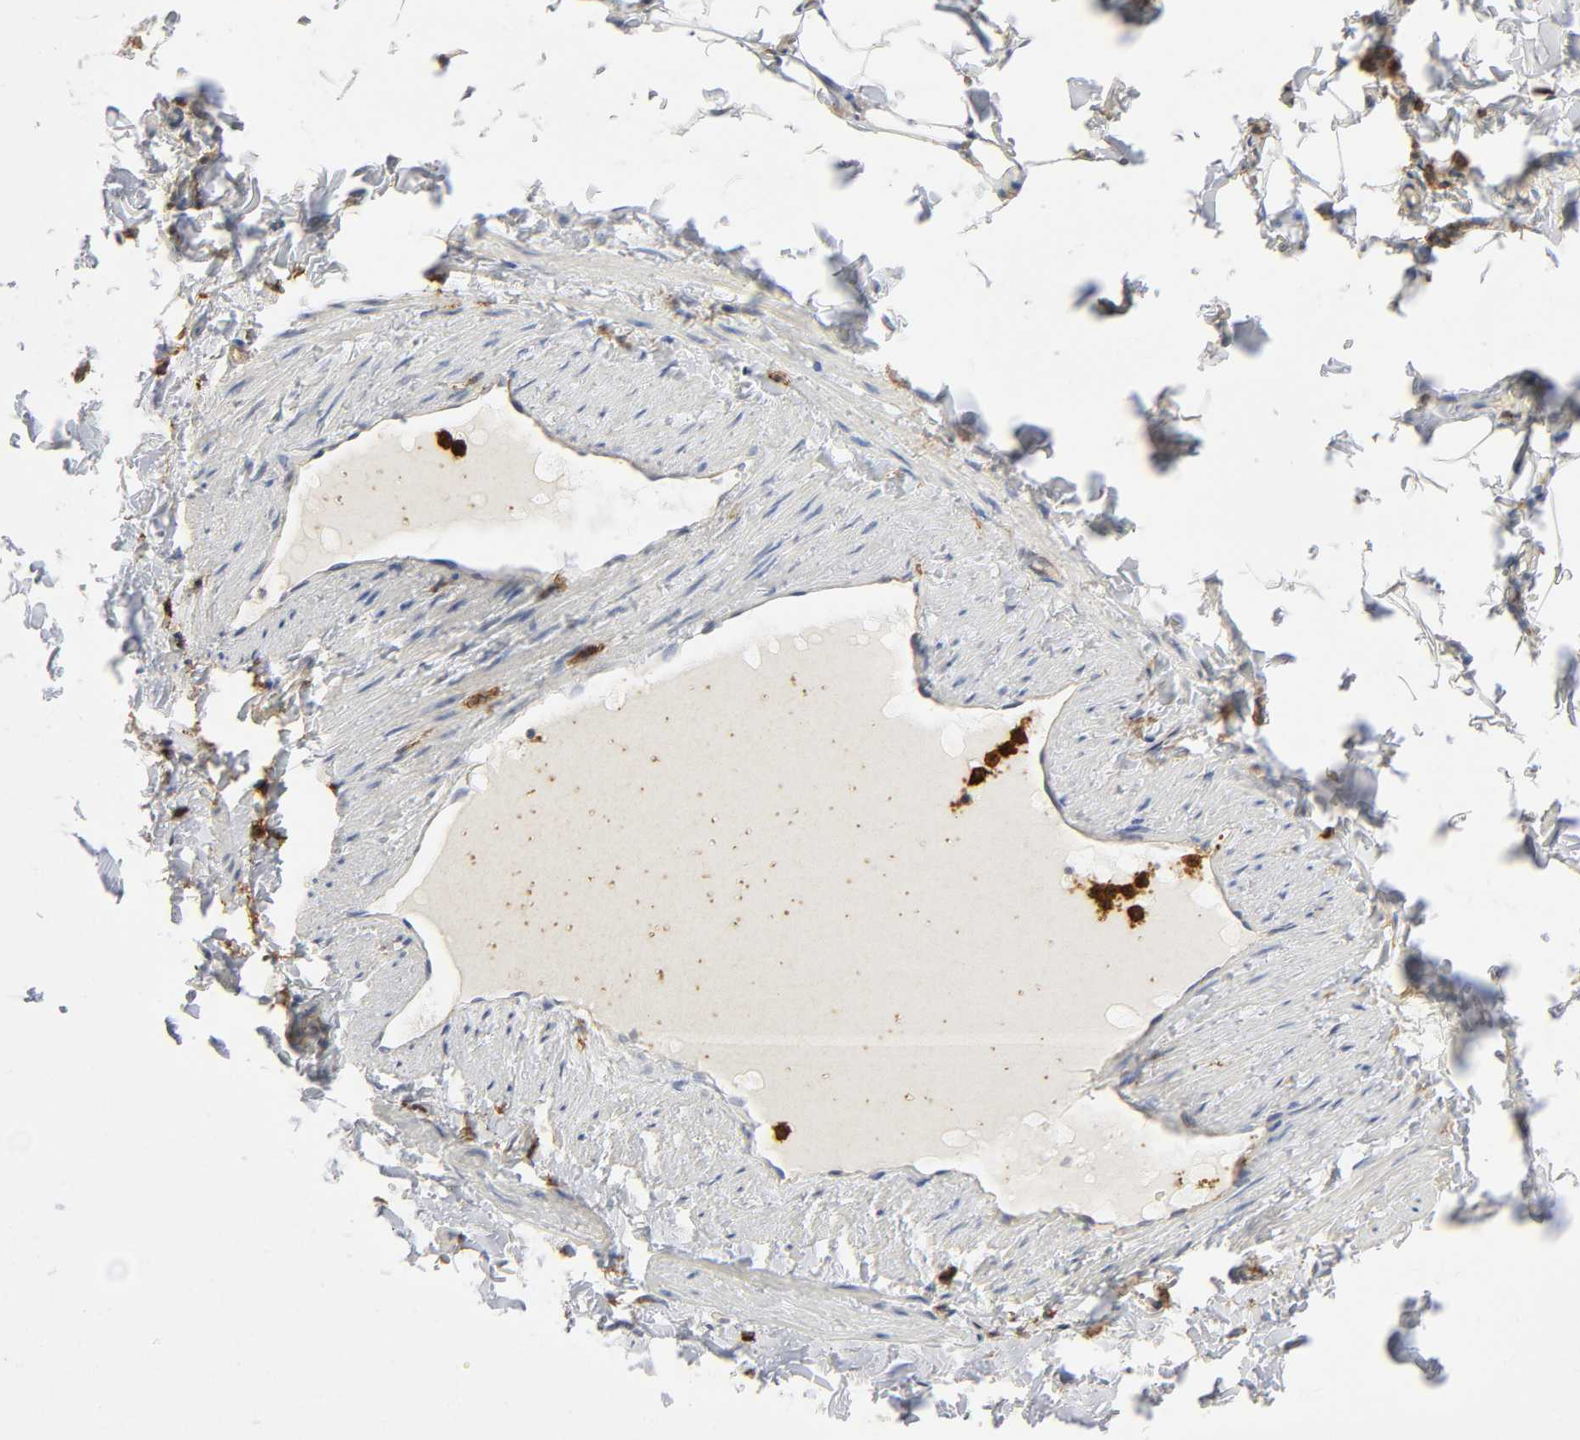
{"staining": {"intensity": "moderate", "quantity": ">75%", "location": "cytoplasmic/membranous"}, "tissue": "adipose tissue", "cell_type": "Adipocytes", "image_type": "normal", "snomed": [{"axis": "morphology", "description": "Normal tissue, NOS"}, {"axis": "topography", "description": "Vascular tissue"}], "caption": "IHC histopathology image of unremarkable adipose tissue: adipose tissue stained using immunohistochemistry displays medium levels of moderate protein expression localized specifically in the cytoplasmic/membranous of adipocytes, appearing as a cytoplasmic/membranous brown color.", "gene": "LYN", "patient": {"sex": "male", "age": 41}}